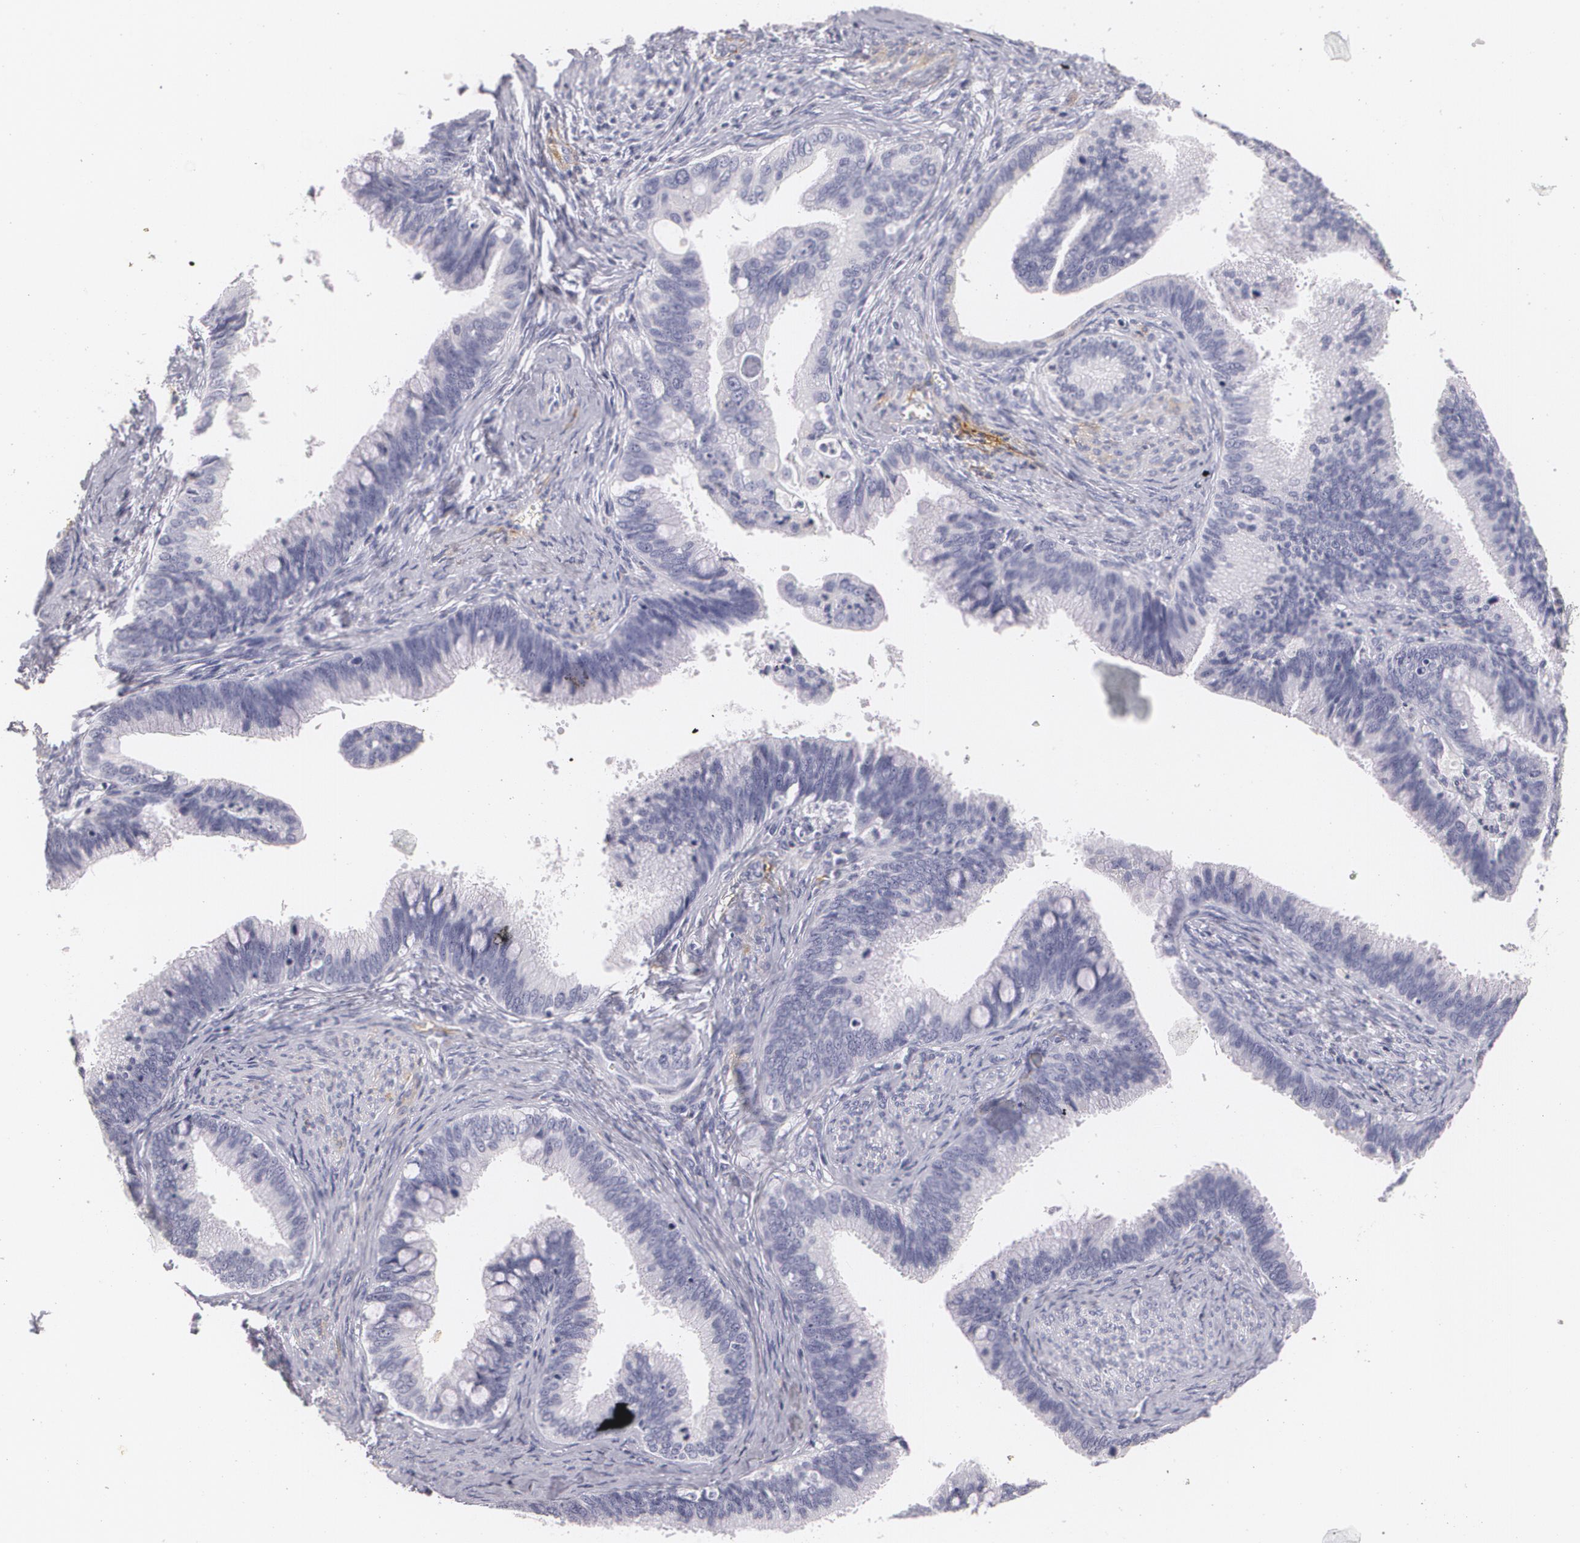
{"staining": {"intensity": "negative", "quantity": "none", "location": "none"}, "tissue": "cervical cancer", "cell_type": "Tumor cells", "image_type": "cancer", "snomed": [{"axis": "morphology", "description": "Adenocarcinoma, NOS"}, {"axis": "topography", "description": "Cervix"}], "caption": "This is a photomicrograph of immunohistochemistry staining of cervical adenocarcinoma, which shows no expression in tumor cells.", "gene": "NGFR", "patient": {"sex": "female", "age": 47}}